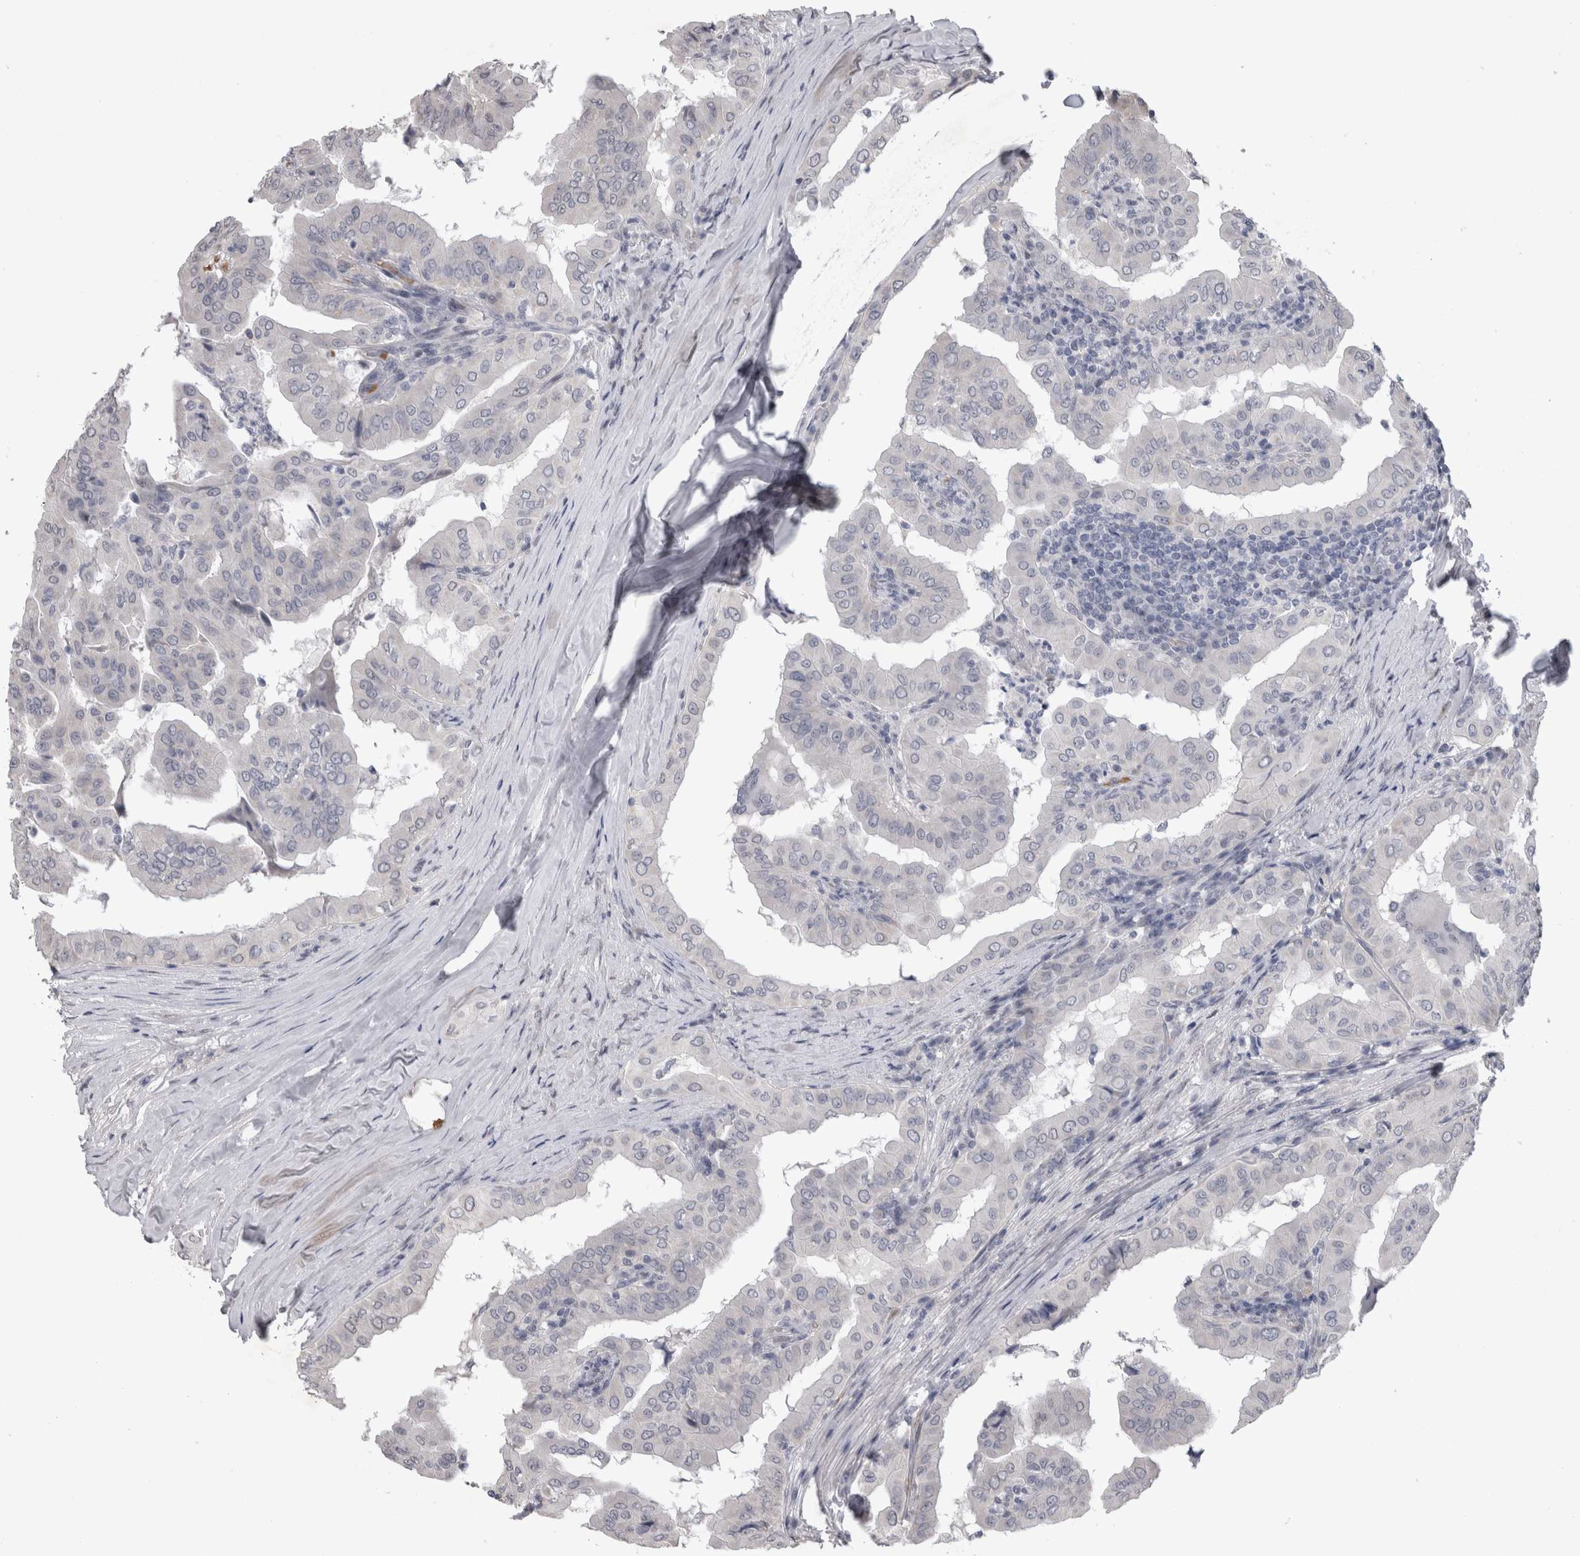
{"staining": {"intensity": "negative", "quantity": "none", "location": "none"}, "tissue": "thyroid cancer", "cell_type": "Tumor cells", "image_type": "cancer", "snomed": [{"axis": "morphology", "description": "Papillary adenocarcinoma, NOS"}, {"axis": "topography", "description": "Thyroid gland"}], "caption": "Tumor cells are negative for brown protein staining in thyroid cancer. (DAB (3,3'-diaminobenzidine) immunohistochemistry (IHC) visualized using brightfield microscopy, high magnification).", "gene": "IFI44", "patient": {"sex": "male", "age": 33}}